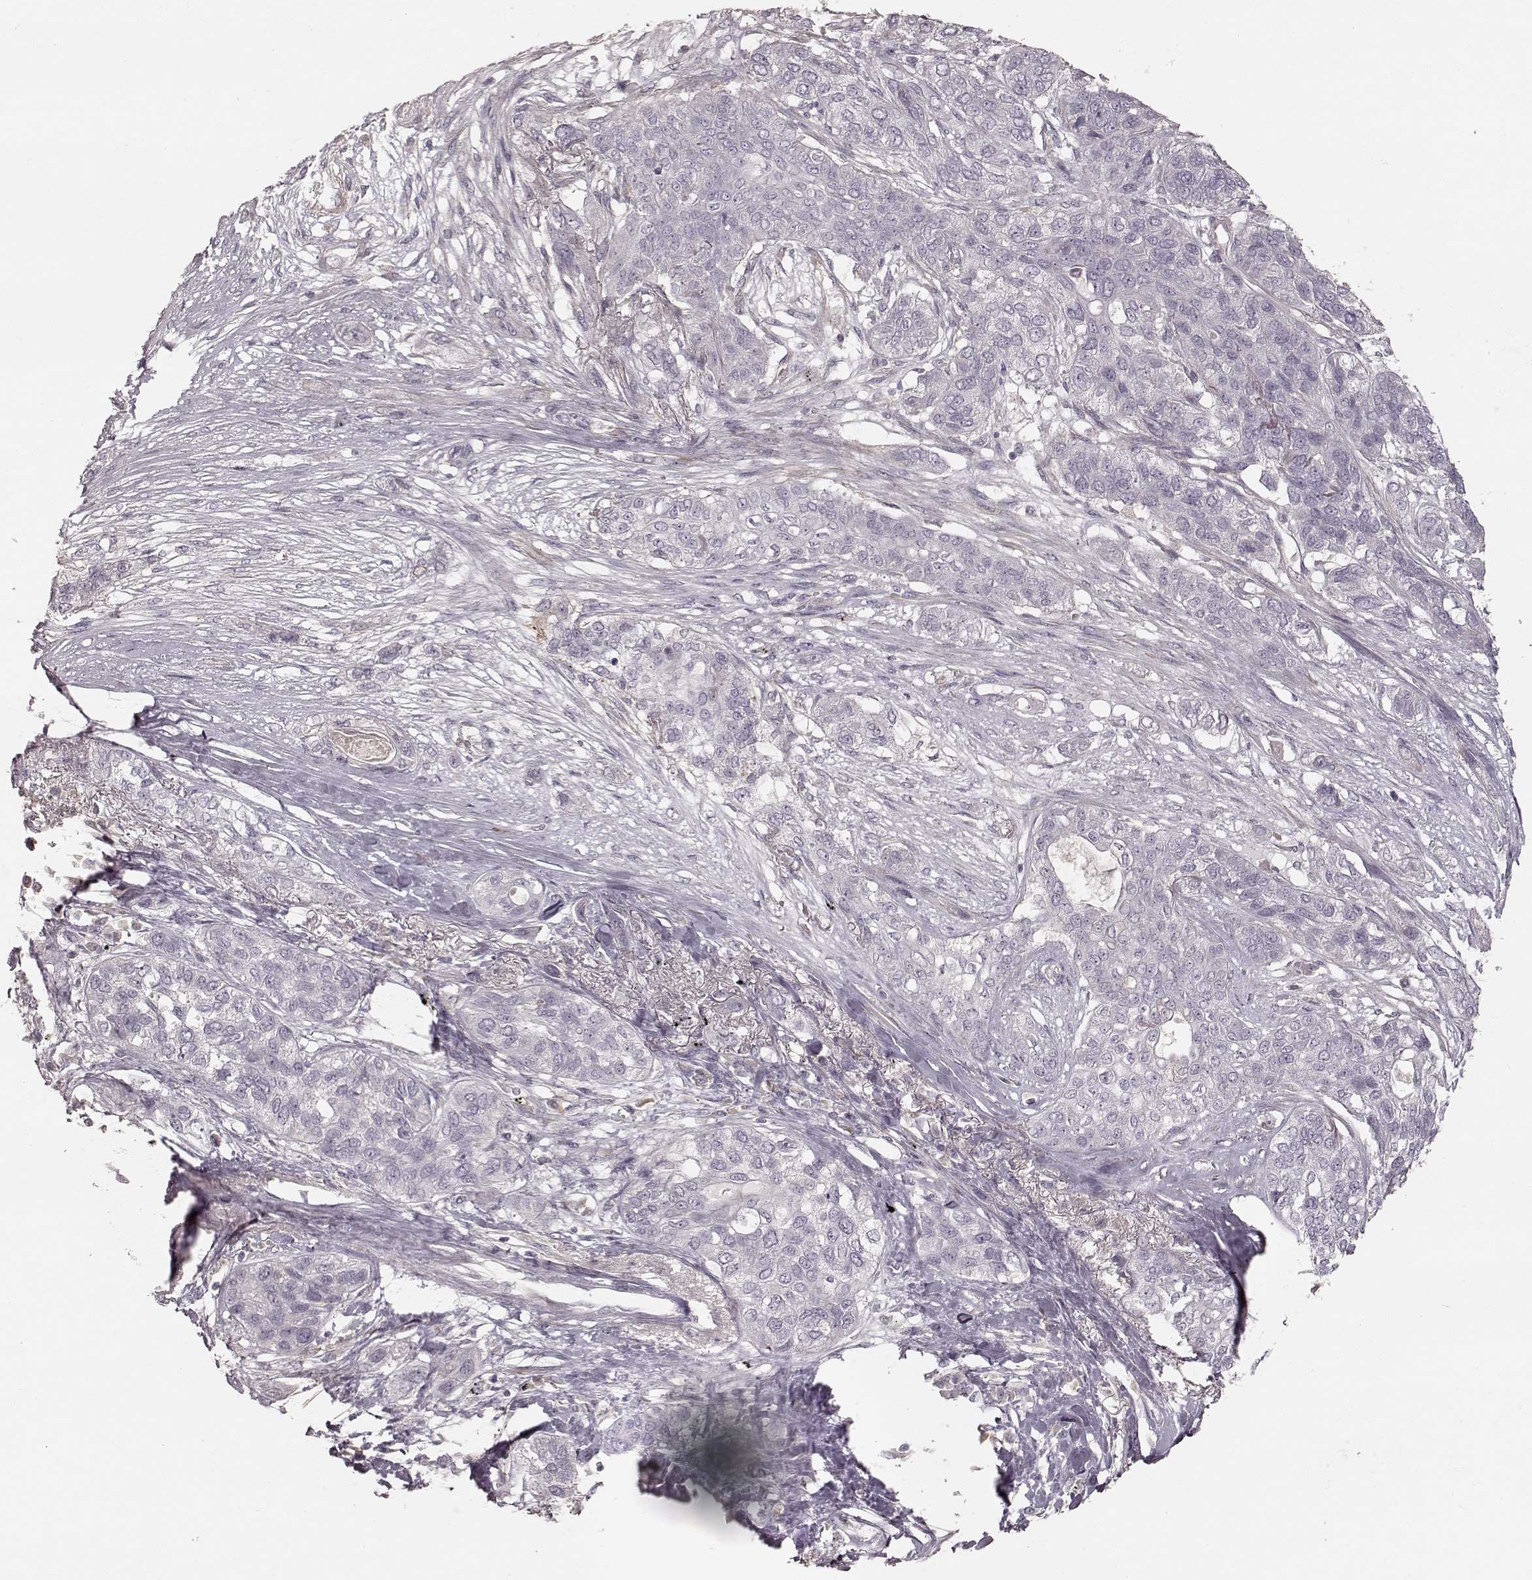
{"staining": {"intensity": "negative", "quantity": "none", "location": "none"}, "tissue": "lung cancer", "cell_type": "Tumor cells", "image_type": "cancer", "snomed": [{"axis": "morphology", "description": "Squamous cell carcinoma, NOS"}, {"axis": "topography", "description": "Lung"}], "caption": "Protein analysis of lung cancer demonstrates no significant expression in tumor cells.", "gene": "KCNJ9", "patient": {"sex": "female", "age": 70}}